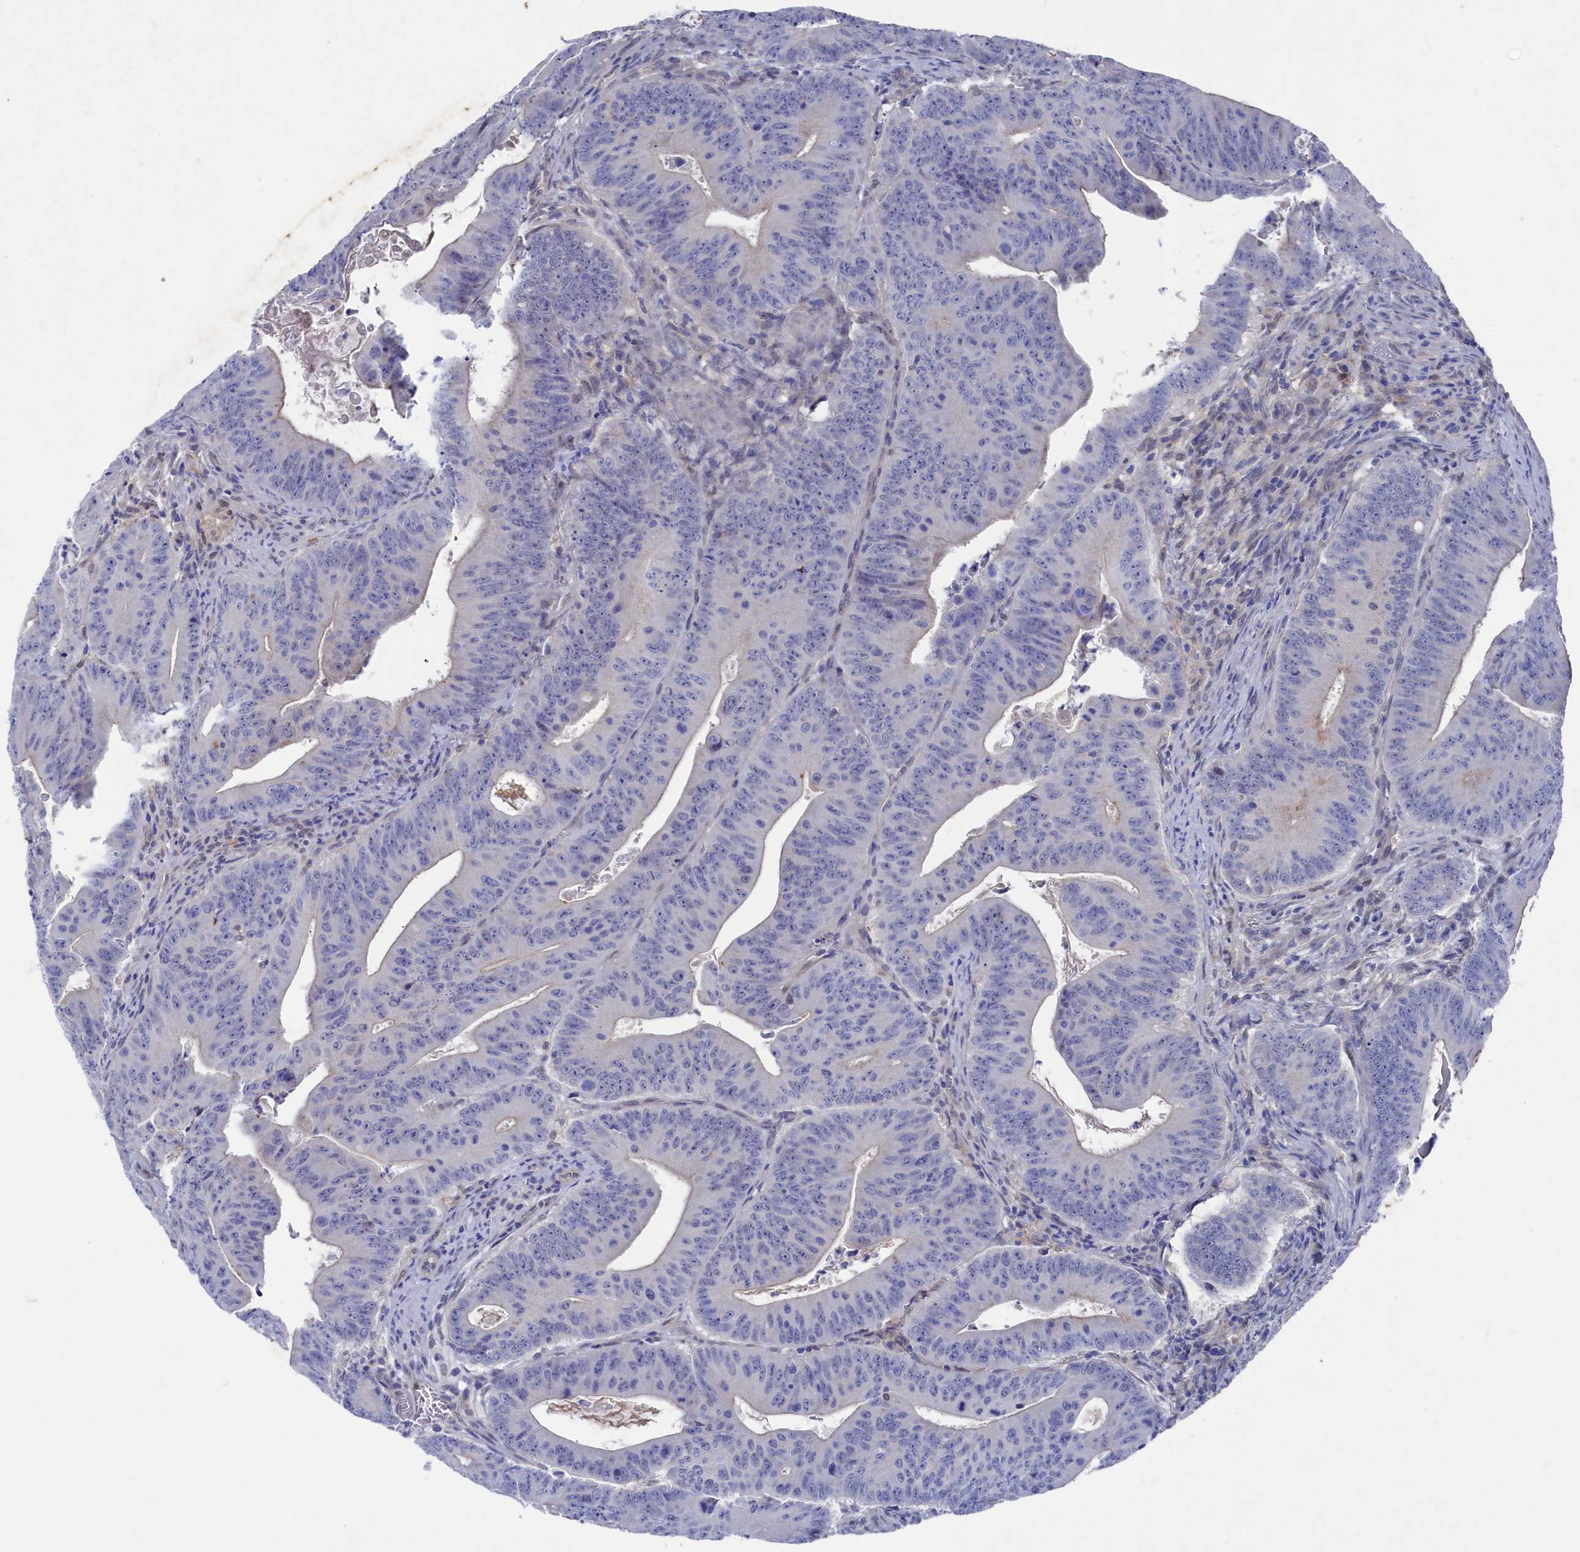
{"staining": {"intensity": "negative", "quantity": "none", "location": "none"}, "tissue": "colorectal cancer", "cell_type": "Tumor cells", "image_type": "cancer", "snomed": [{"axis": "morphology", "description": "Adenocarcinoma, NOS"}, {"axis": "topography", "description": "Rectum"}], "caption": "Photomicrograph shows no significant protein staining in tumor cells of colorectal cancer (adenocarcinoma).", "gene": "RNH1", "patient": {"sex": "female", "age": 75}}